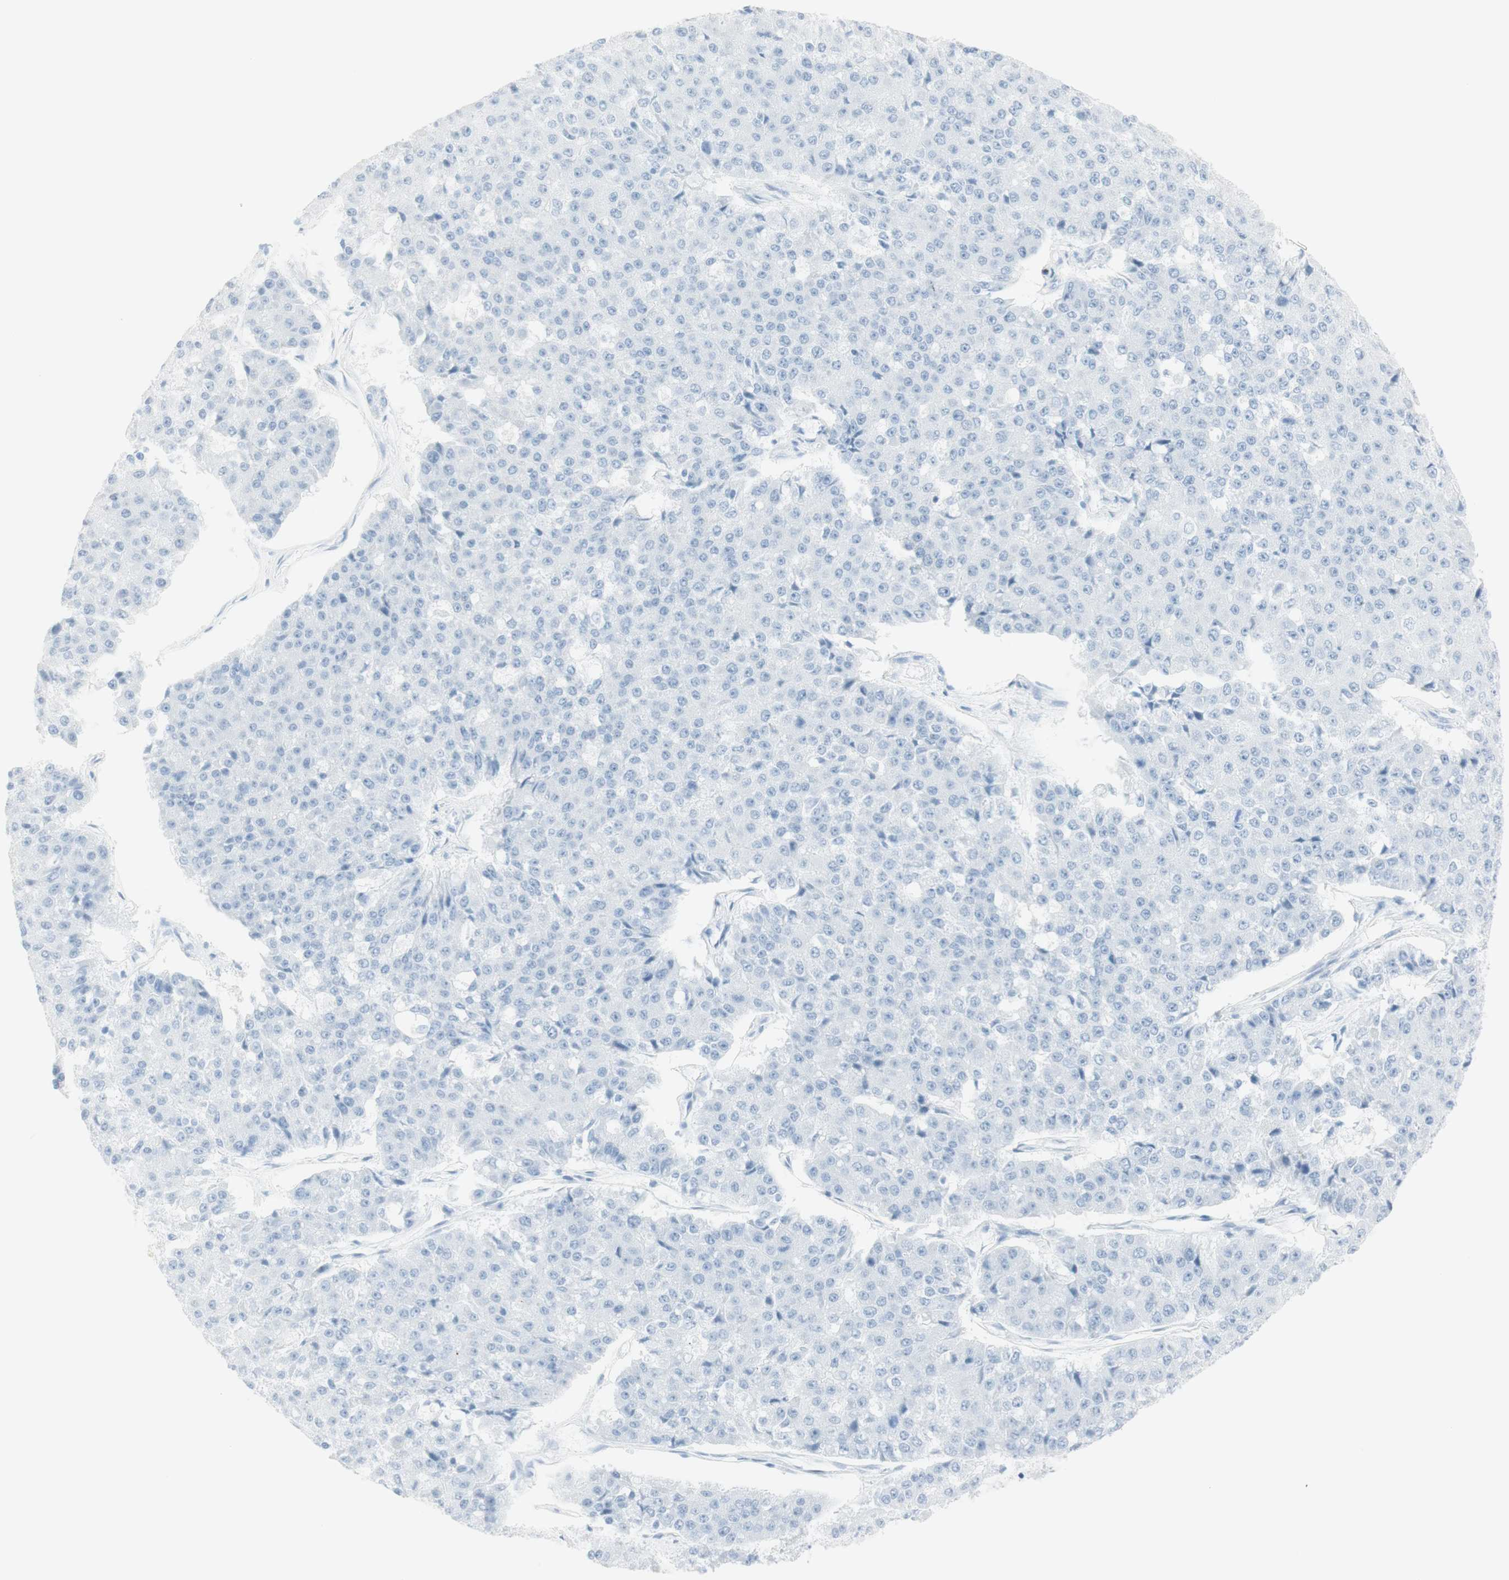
{"staining": {"intensity": "negative", "quantity": "none", "location": "none"}, "tissue": "pancreatic cancer", "cell_type": "Tumor cells", "image_type": "cancer", "snomed": [{"axis": "morphology", "description": "Adenocarcinoma, NOS"}, {"axis": "topography", "description": "Pancreas"}], "caption": "Histopathology image shows no significant protein staining in tumor cells of pancreatic adenocarcinoma. Brightfield microscopy of IHC stained with DAB (3,3'-diaminobenzidine) (brown) and hematoxylin (blue), captured at high magnification.", "gene": "NAPSA", "patient": {"sex": "male", "age": 50}}